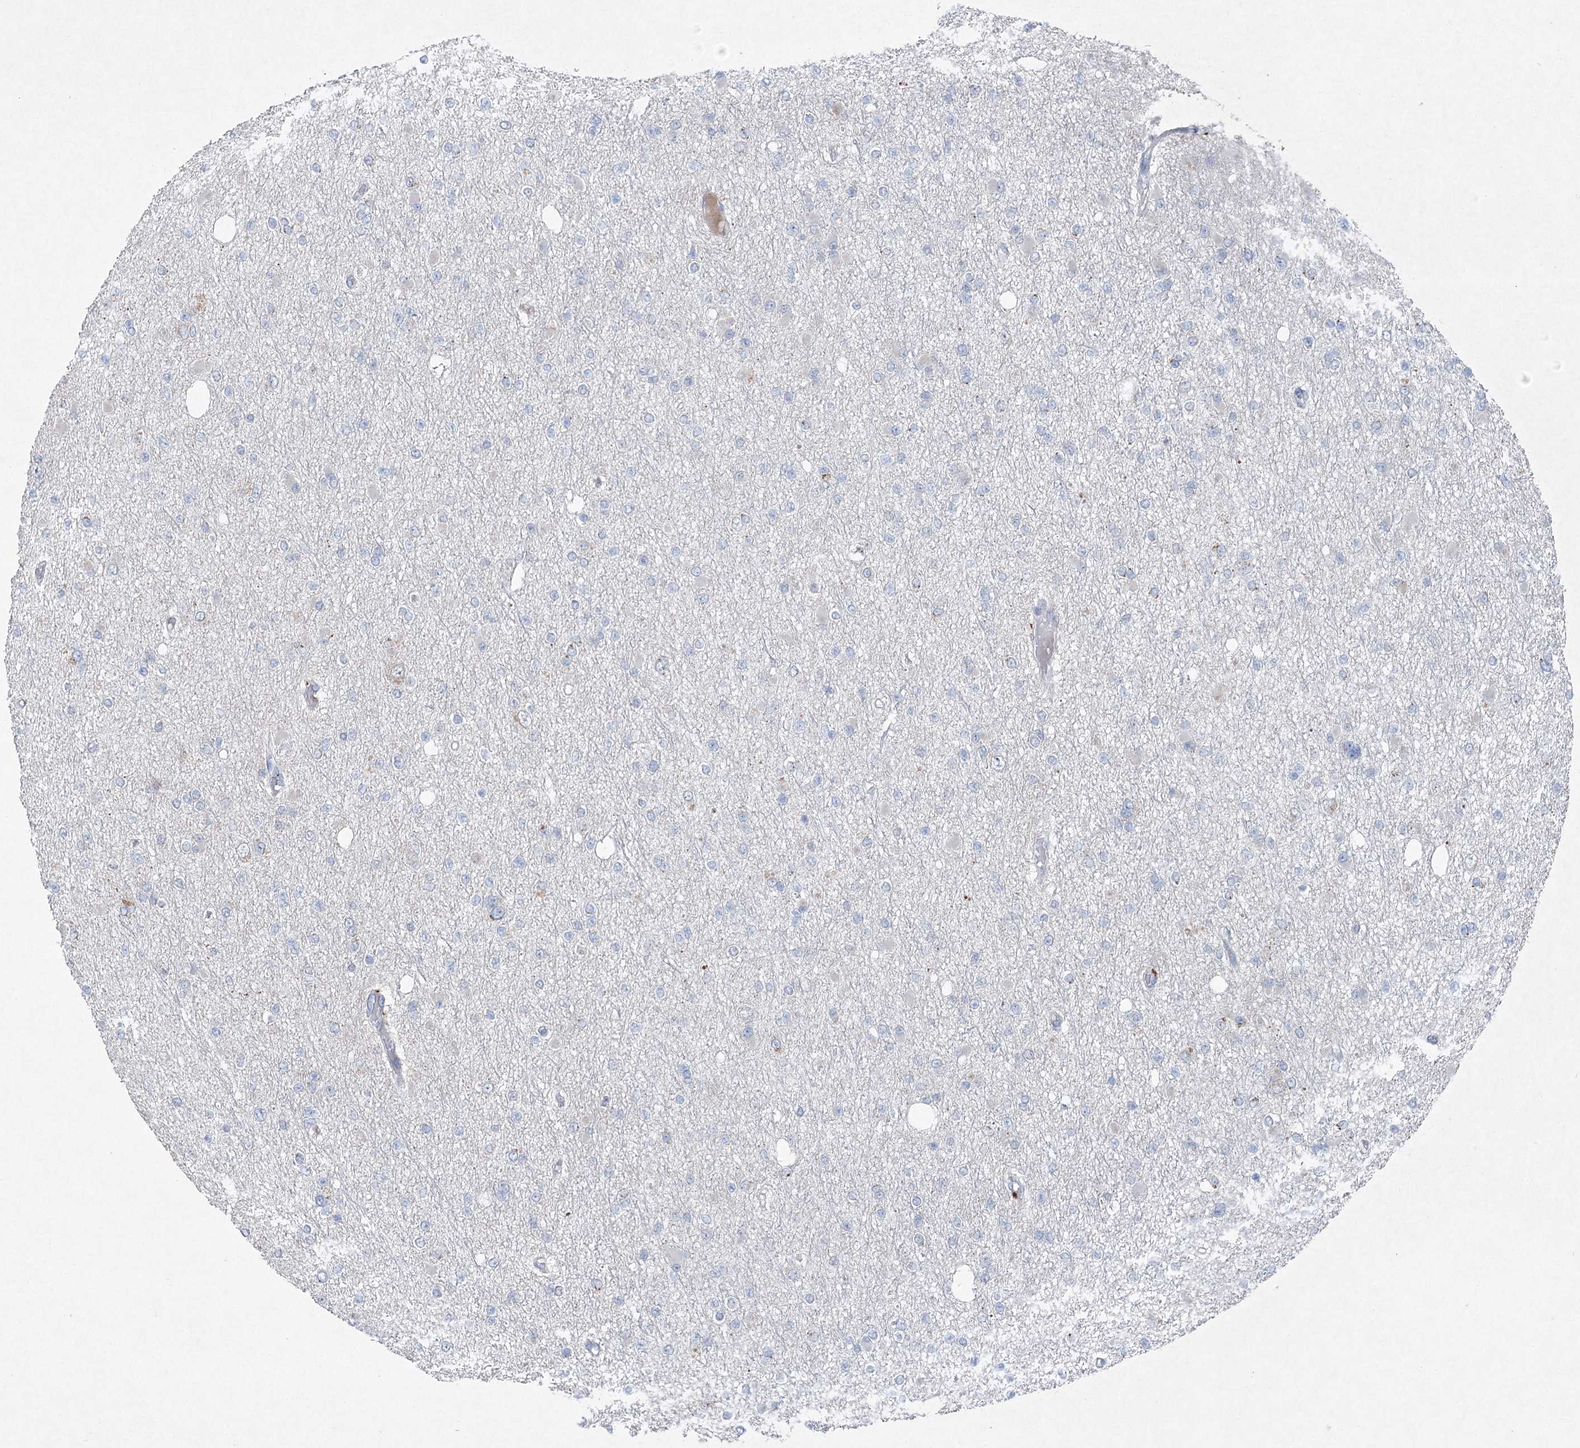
{"staining": {"intensity": "negative", "quantity": "none", "location": "none"}, "tissue": "glioma", "cell_type": "Tumor cells", "image_type": "cancer", "snomed": [{"axis": "morphology", "description": "Glioma, malignant, Low grade"}, {"axis": "topography", "description": "Brain"}], "caption": "Malignant low-grade glioma was stained to show a protein in brown. There is no significant staining in tumor cells.", "gene": "PLA2G12A", "patient": {"sex": "female", "age": 22}}